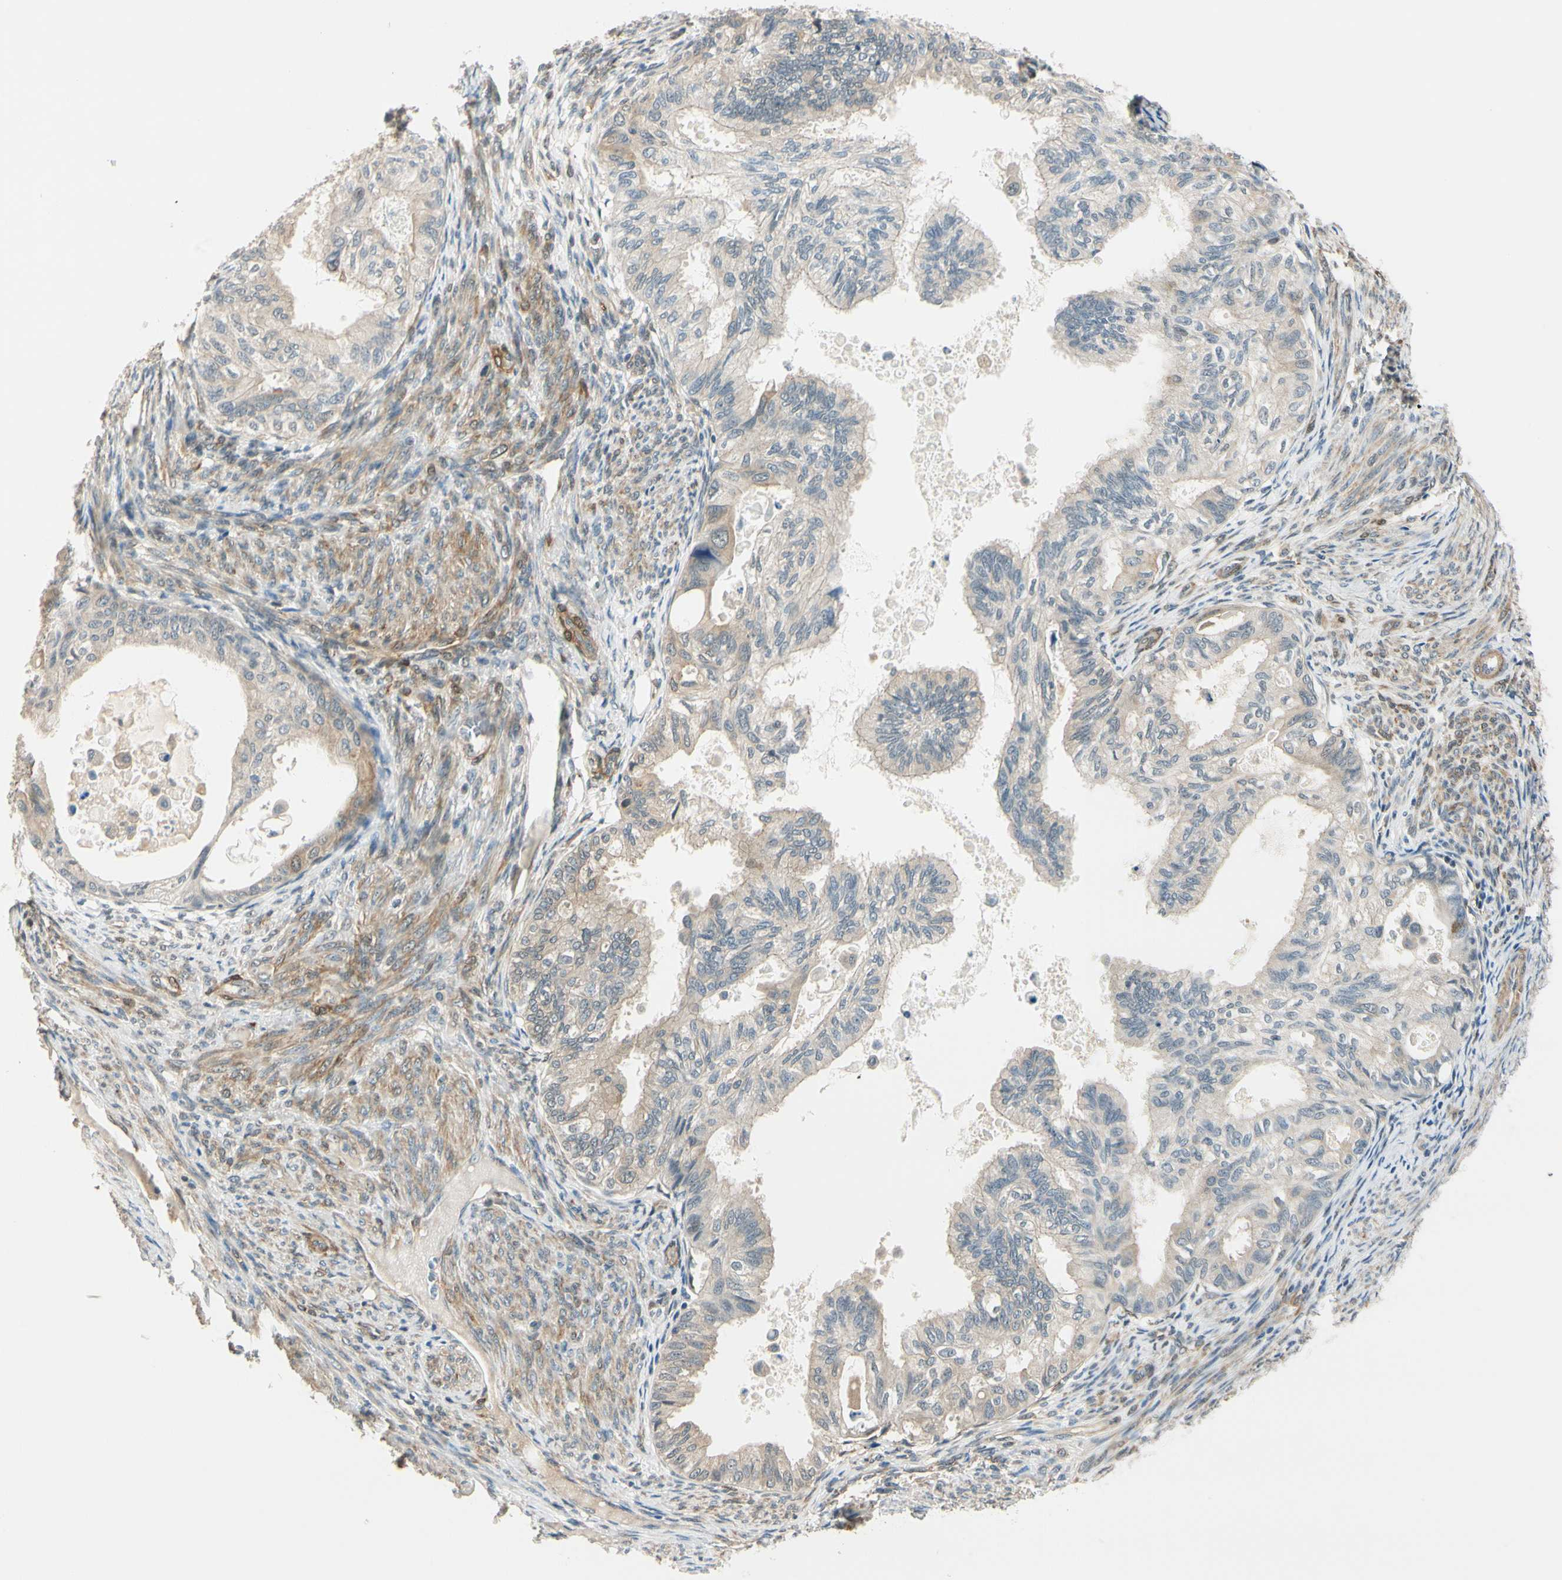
{"staining": {"intensity": "moderate", "quantity": "25%-75%", "location": "cytoplasmic/membranous"}, "tissue": "cervical cancer", "cell_type": "Tumor cells", "image_type": "cancer", "snomed": [{"axis": "morphology", "description": "Normal tissue, NOS"}, {"axis": "morphology", "description": "Adenocarcinoma, NOS"}, {"axis": "topography", "description": "Cervix"}, {"axis": "topography", "description": "Endometrium"}], "caption": "Cervical adenocarcinoma stained for a protein (brown) shows moderate cytoplasmic/membranous positive positivity in approximately 25%-75% of tumor cells.", "gene": "RASGRF1", "patient": {"sex": "female", "age": 86}}